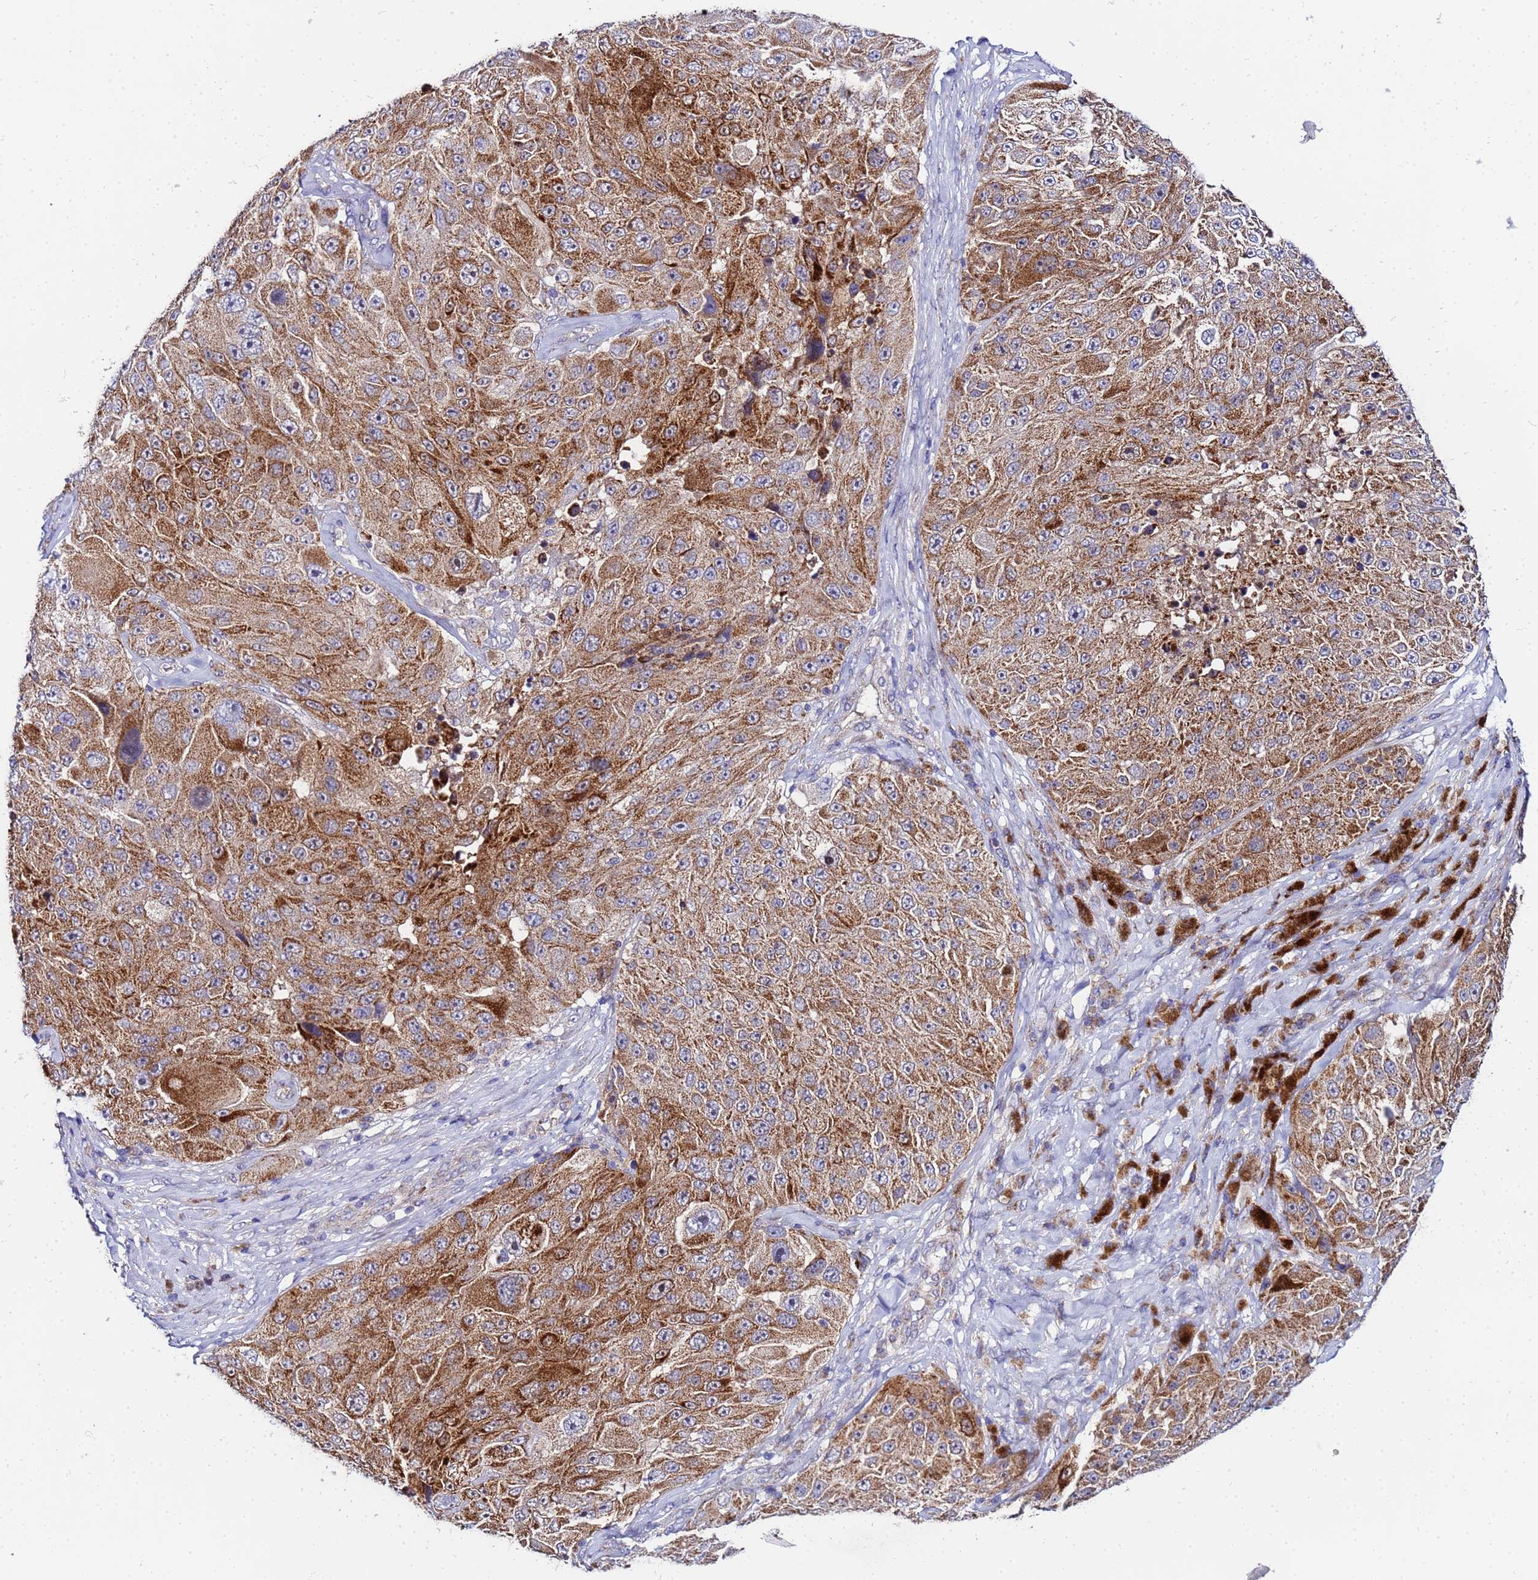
{"staining": {"intensity": "moderate", "quantity": ">75%", "location": "cytoplasmic/membranous"}, "tissue": "melanoma", "cell_type": "Tumor cells", "image_type": "cancer", "snomed": [{"axis": "morphology", "description": "Malignant melanoma, Metastatic site"}, {"axis": "topography", "description": "Lymph node"}], "caption": "Melanoma was stained to show a protein in brown. There is medium levels of moderate cytoplasmic/membranous staining in about >75% of tumor cells.", "gene": "FAHD2A", "patient": {"sex": "male", "age": 62}}